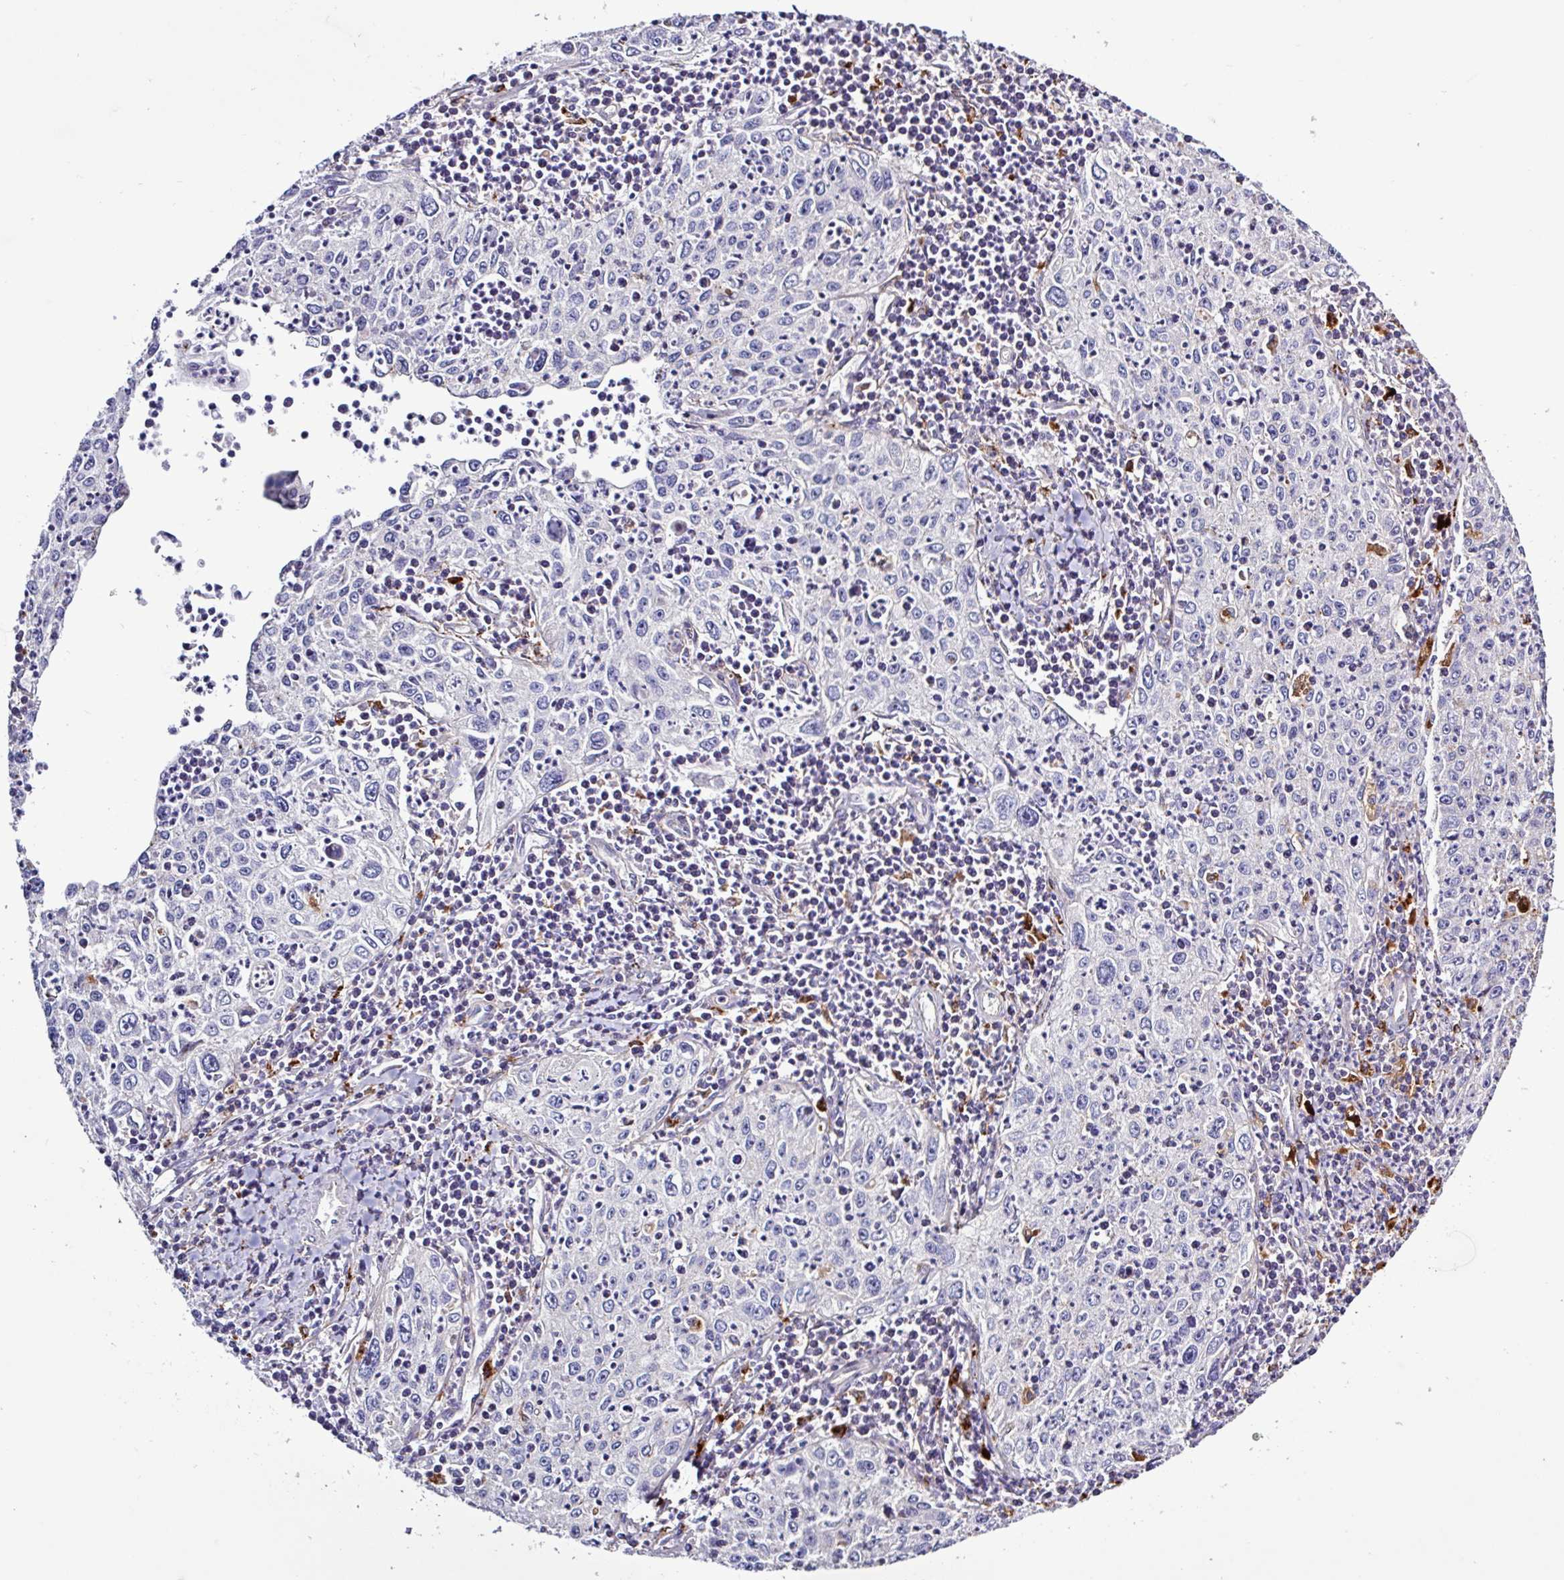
{"staining": {"intensity": "negative", "quantity": "none", "location": "none"}, "tissue": "cervical cancer", "cell_type": "Tumor cells", "image_type": "cancer", "snomed": [{"axis": "morphology", "description": "Squamous cell carcinoma, NOS"}, {"axis": "topography", "description": "Cervix"}], "caption": "Cervical squamous cell carcinoma was stained to show a protein in brown. There is no significant staining in tumor cells. Brightfield microscopy of immunohistochemistry (IHC) stained with DAB (3,3'-diaminobenzidine) (brown) and hematoxylin (blue), captured at high magnification.", "gene": "AMIGO2", "patient": {"sex": "female", "age": 30}}